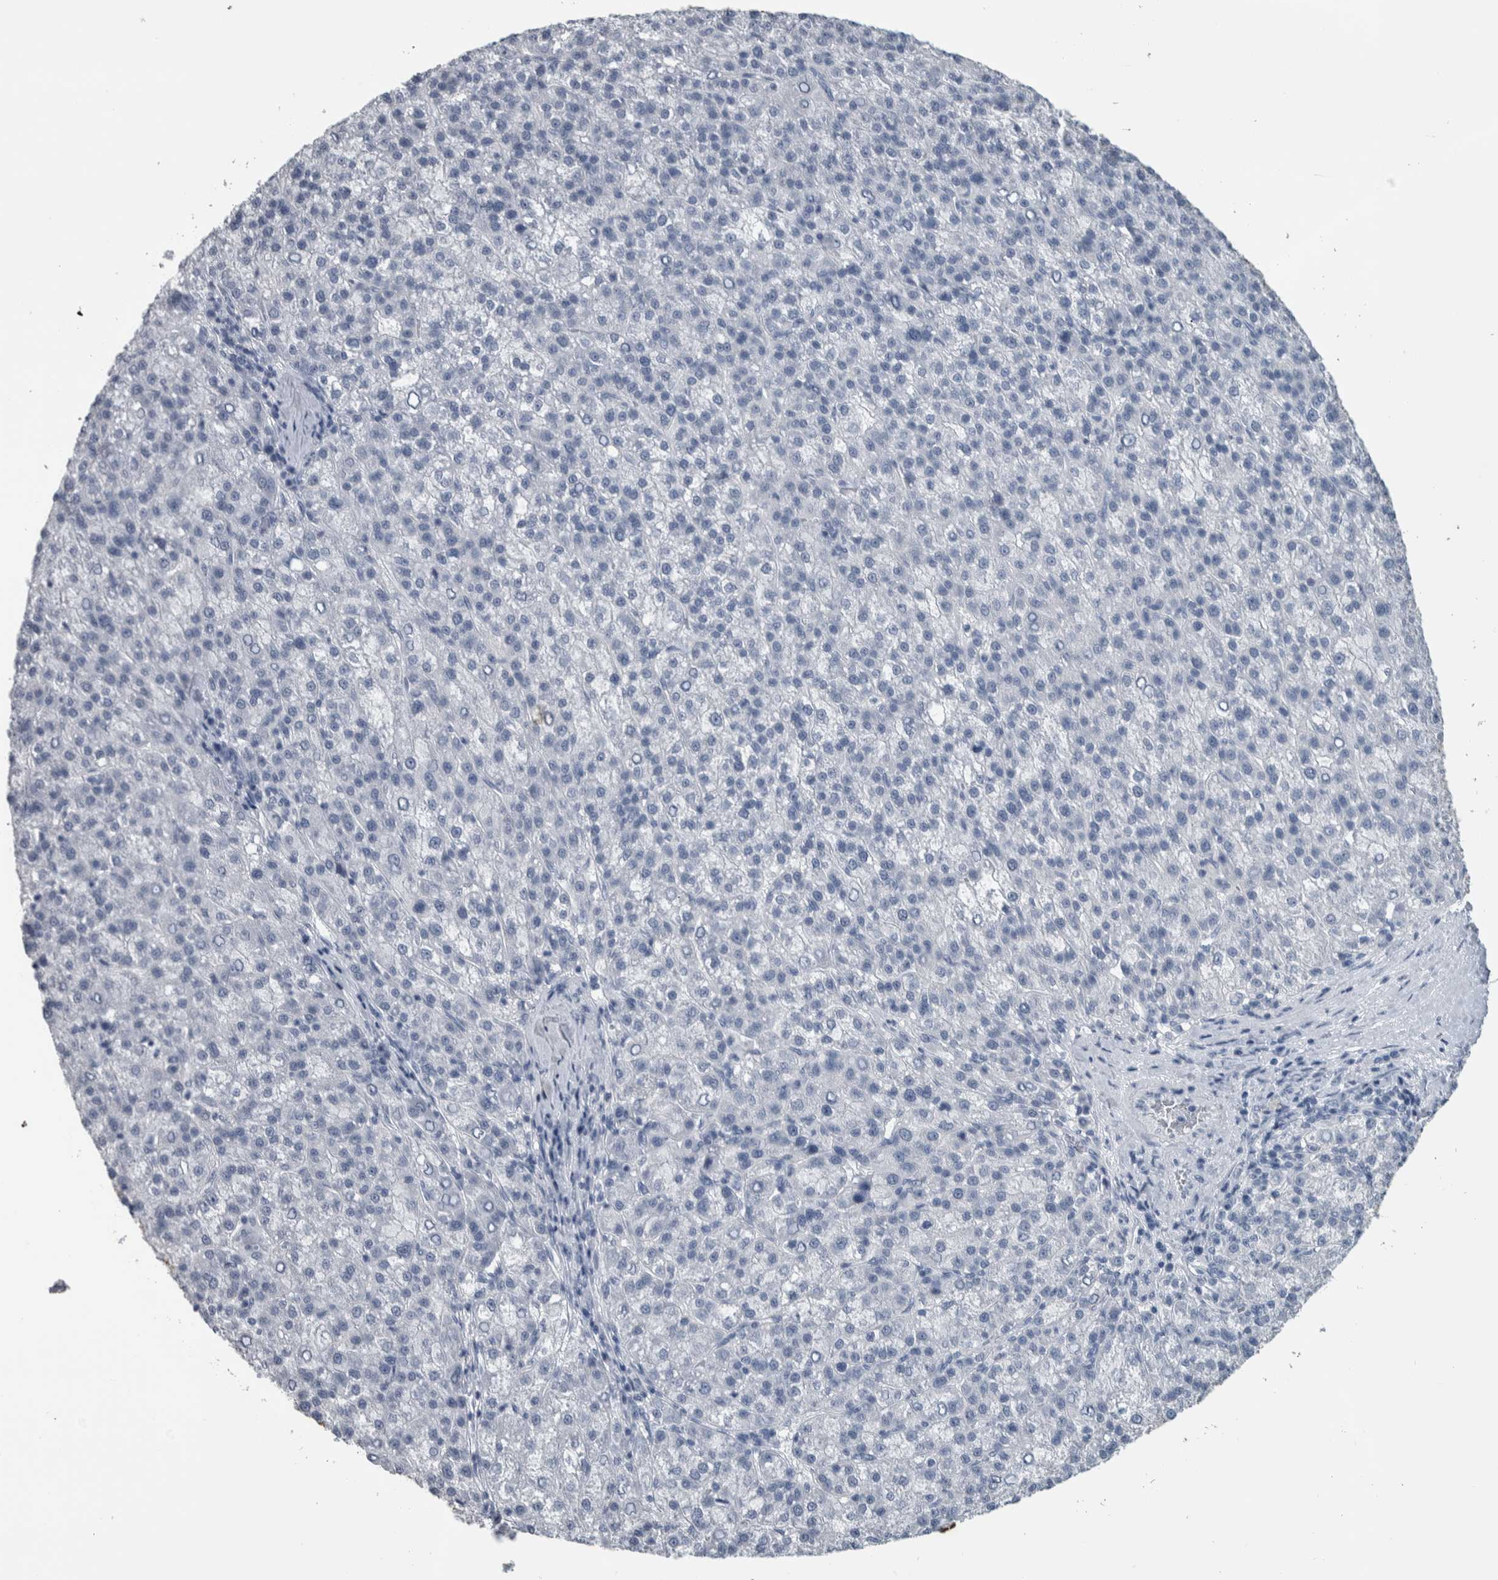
{"staining": {"intensity": "negative", "quantity": "none", "location": "none"}, "tissue": "liver cancer", "cell_type": "Tumor cells", "image_type": "cancer", "snomed": [{"axis": "morphology", "description": "Carcinoma, Hepatocellular, NOS"}, {"axis": "topography", "description": "Liver"}], "caption": "Tumor cells are negative for brown protein staining in liver cancer.", "gene": "CDH17", "patient": {"sex": "female", "age": 58}}